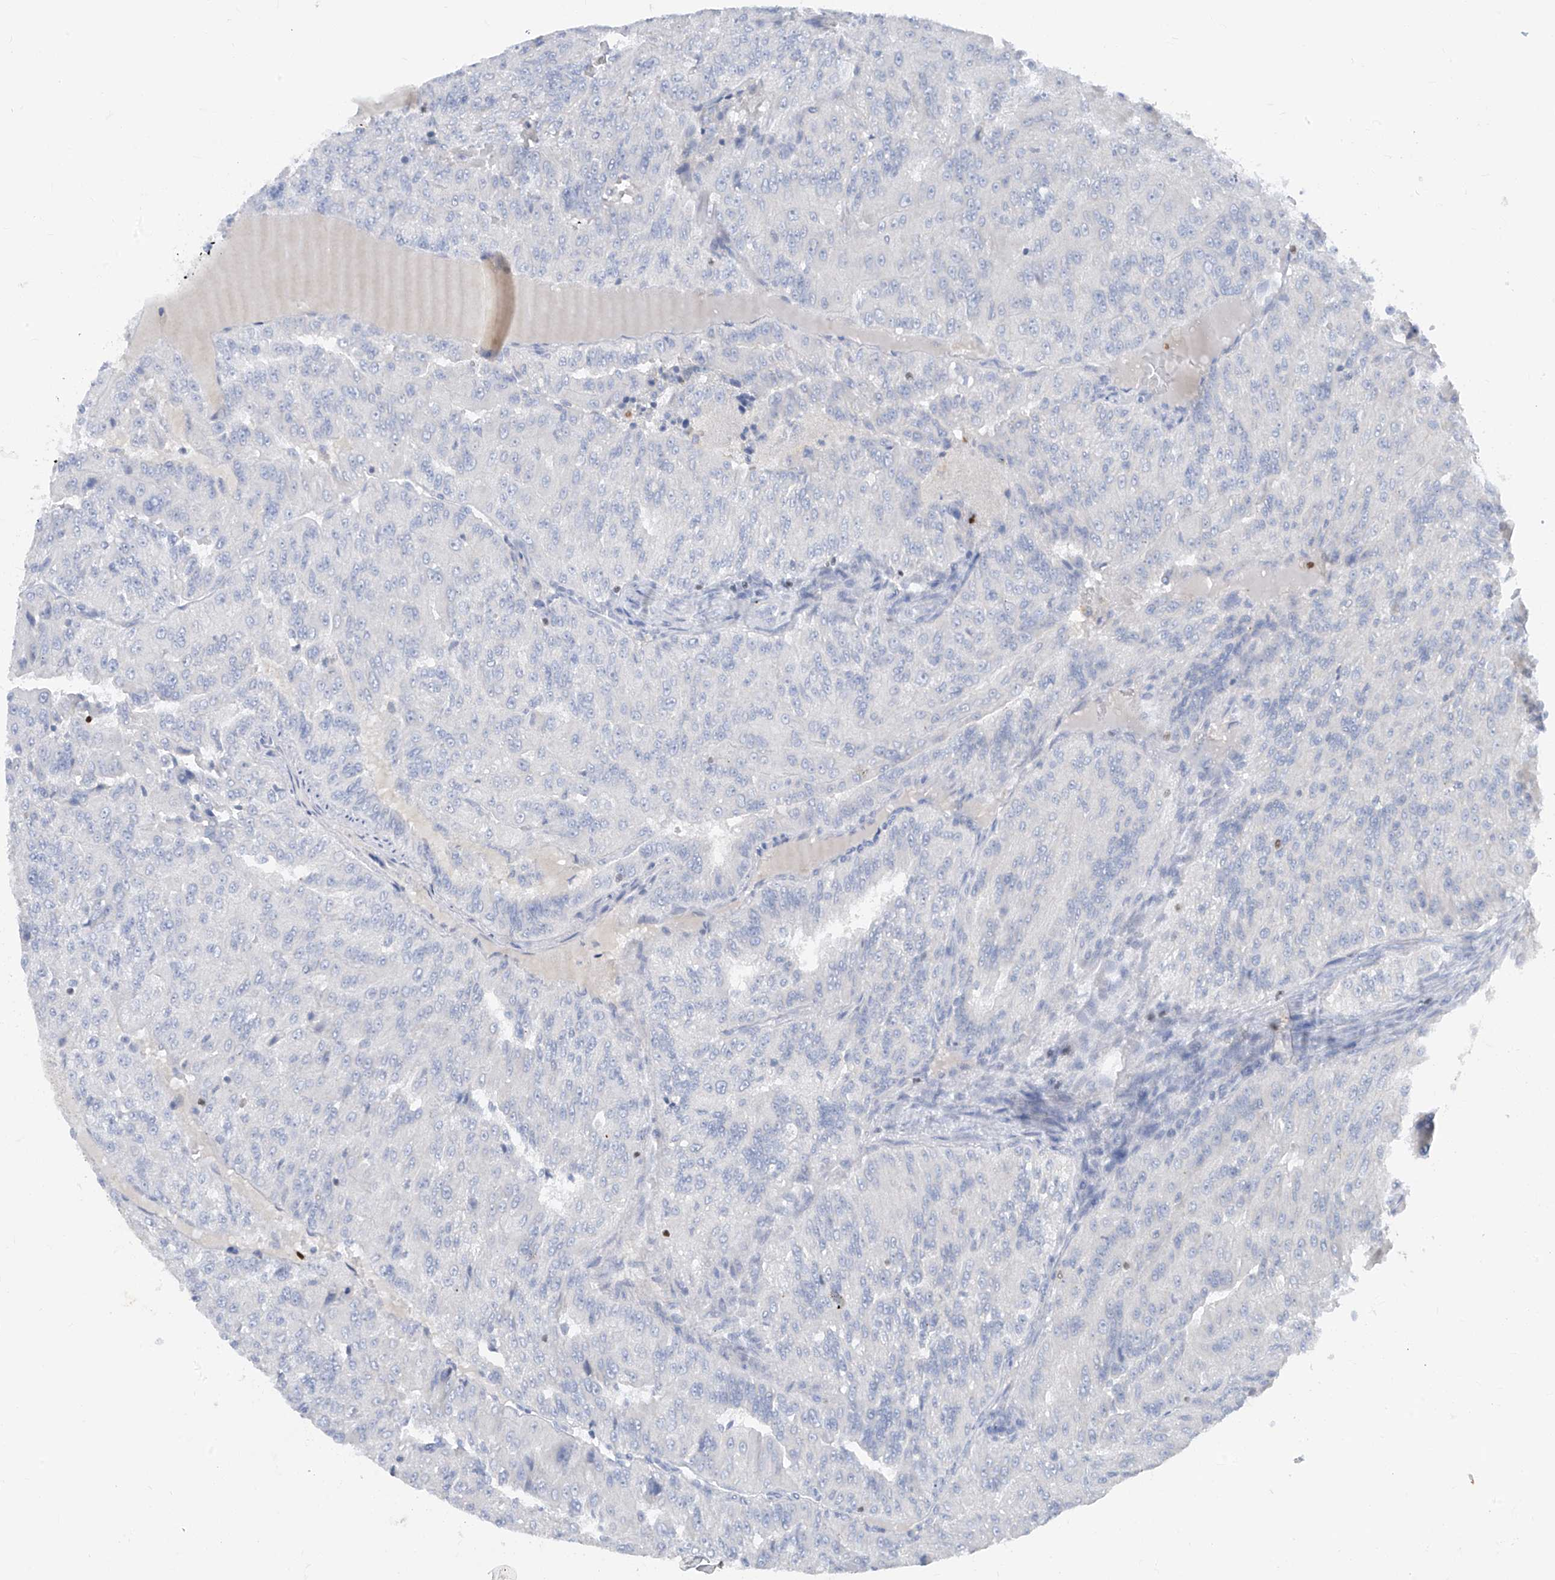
{"staining": {"intensity": "negative", "quantity": "none", "location": "none"}, "tissue": "renal cancer", "cell_type": "Tumor cells", "image_type": "cancer", "snomed": [{"axis": "morphology", "description": "Adenocarcinoma, NOS"}, {"axis": "topography", "description": "Kidney"}], "caption": "Tumor cells are negative for protein expression in human renal cancer (adenocarcinoma).", "gene": "TBX21", "patient": {"sex": "female", "age": 63}}